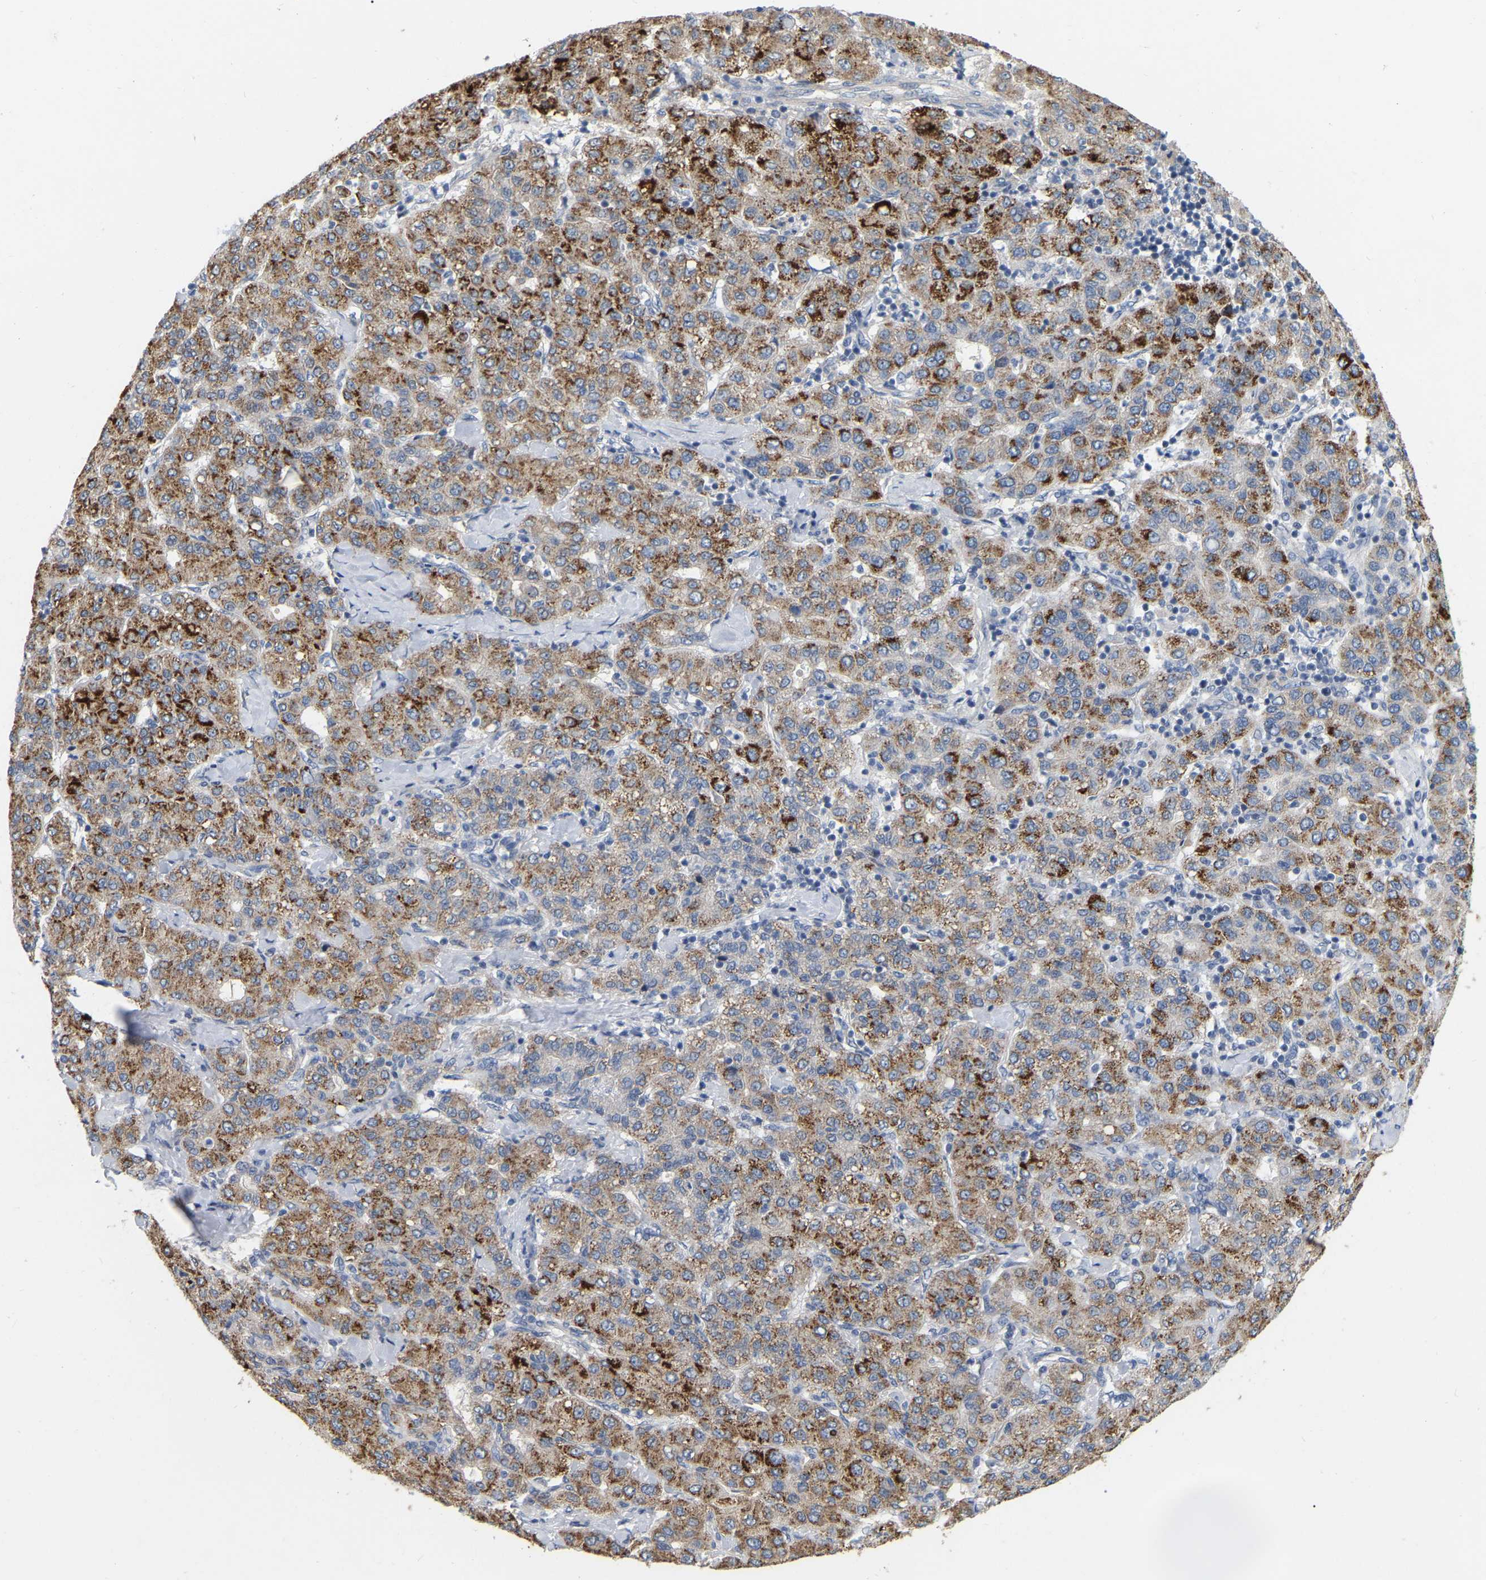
{"staining": {"intensity": "strong", "quantity": "25%-75%", "location": "cytoplasmic/membranous"}, "tissue": "liver cancer", "cell_type": "Tumor cells", "image_type": "cancer", "snomed": [{"axis": "morphology", "description": "Carcinoma, Hepatocellular, NOS"}, {"axis": "topography", "description": "Liver"}], "caption": "Immunohistochemistry image of liver cancer stained for a protein (brown), which reveals high levels of strong cytoplasmic/membranous expression in approximately 25%-75% of tumor cells.", "gene": "SSH1", "patient": {"sex": "male", "age": 65}}